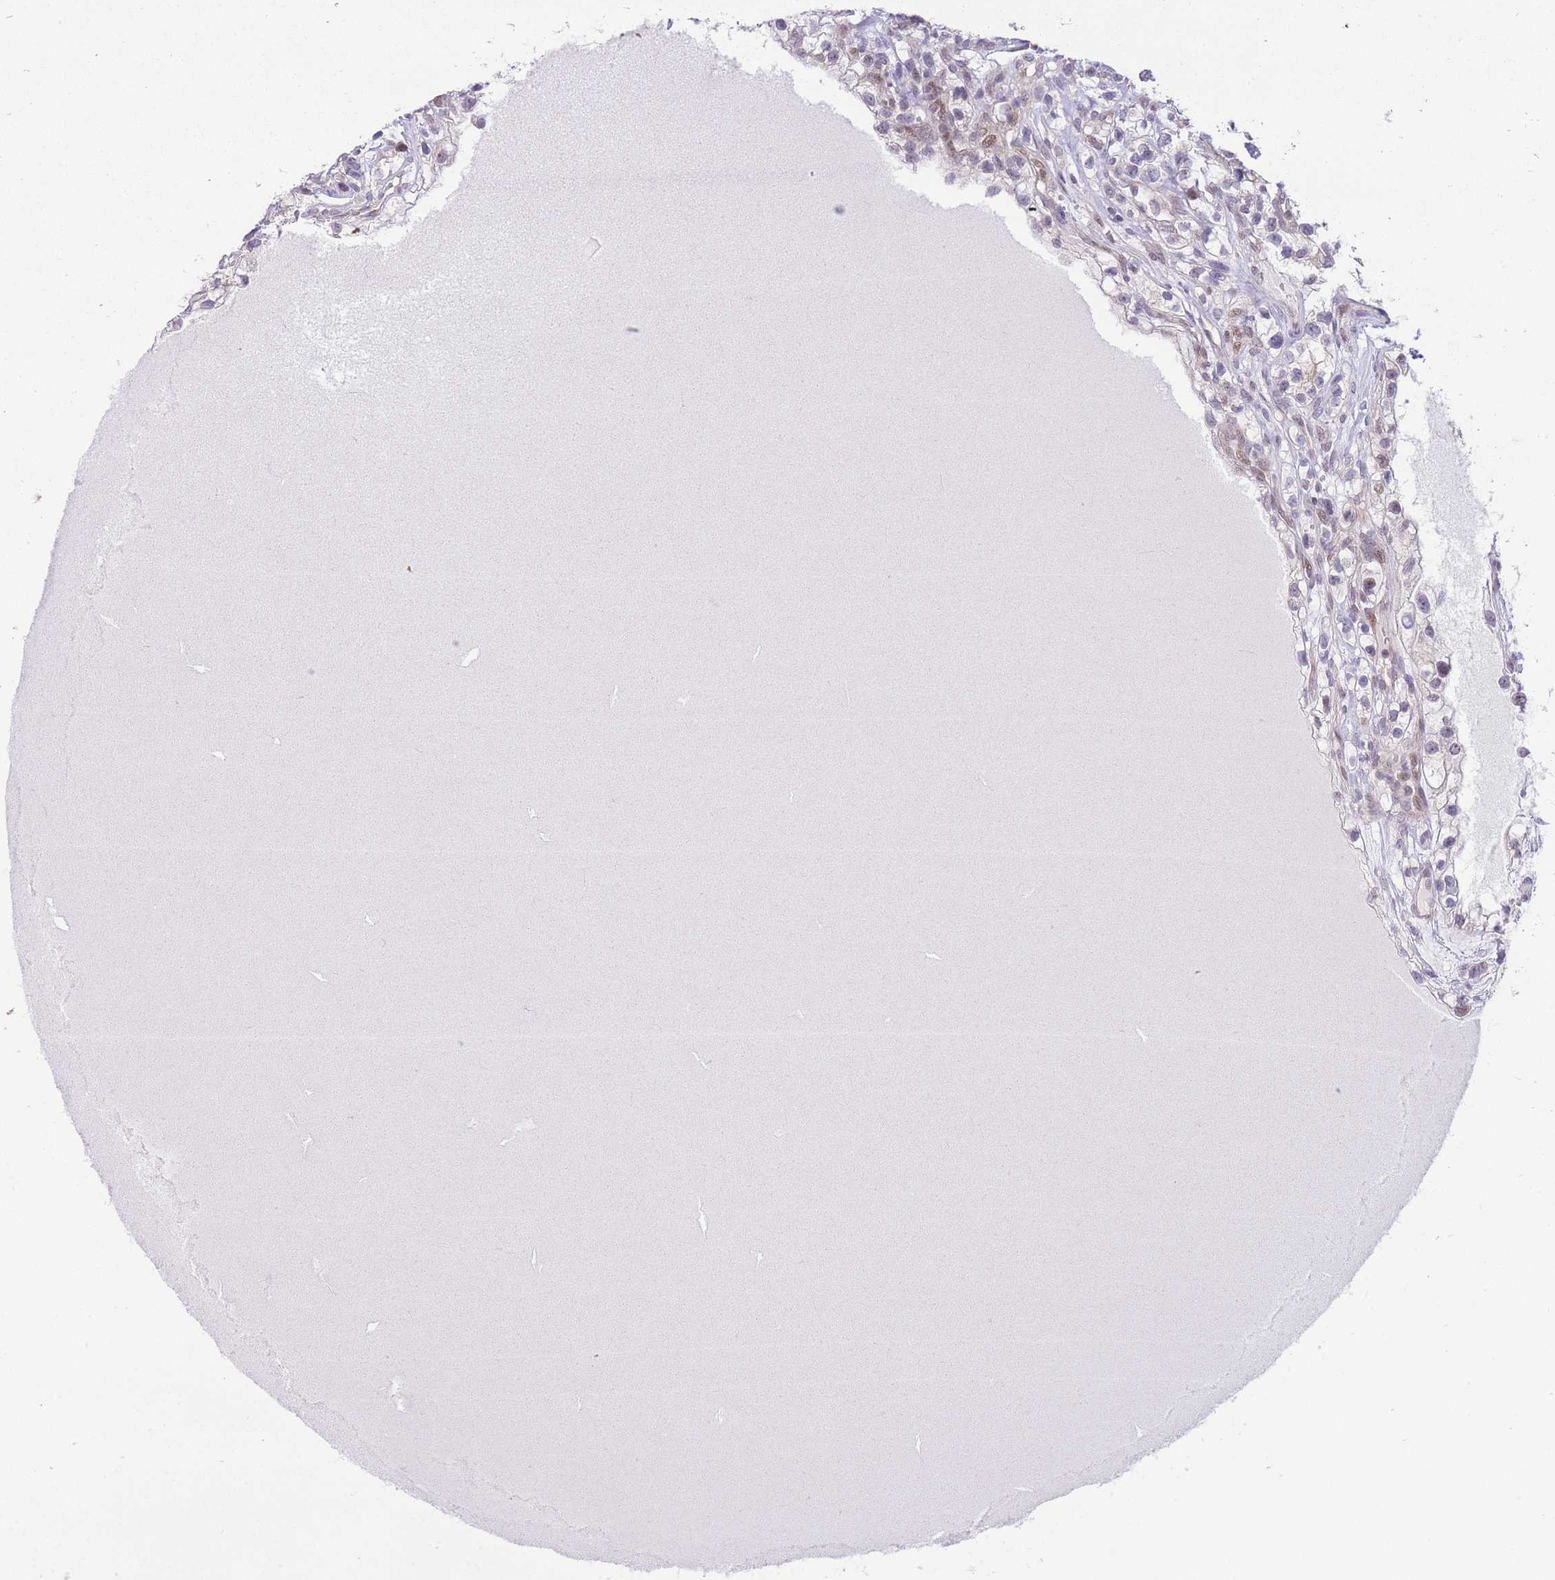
{"staining": {"intensity": "negative", "quantity": "none", "location": "none"}, "tissue": "renal cancer", "cell_type": "Tumor cells", "image_type": "cancer", "snomed": [{"axis": "morphology", "description": "Adenocarcinoma, NOS"}, {"axis": "topography", "description": "Kidney"}], "caption": "The immunohistochemistry (IHC) micrograph has no significant expression in tumor cells of renal cancer tissue. (DAB (3,3'-diaminobenzidine) IHC, high magnification).", "gene": "STK39", "patient": {"sex": "female", "age": 57}}